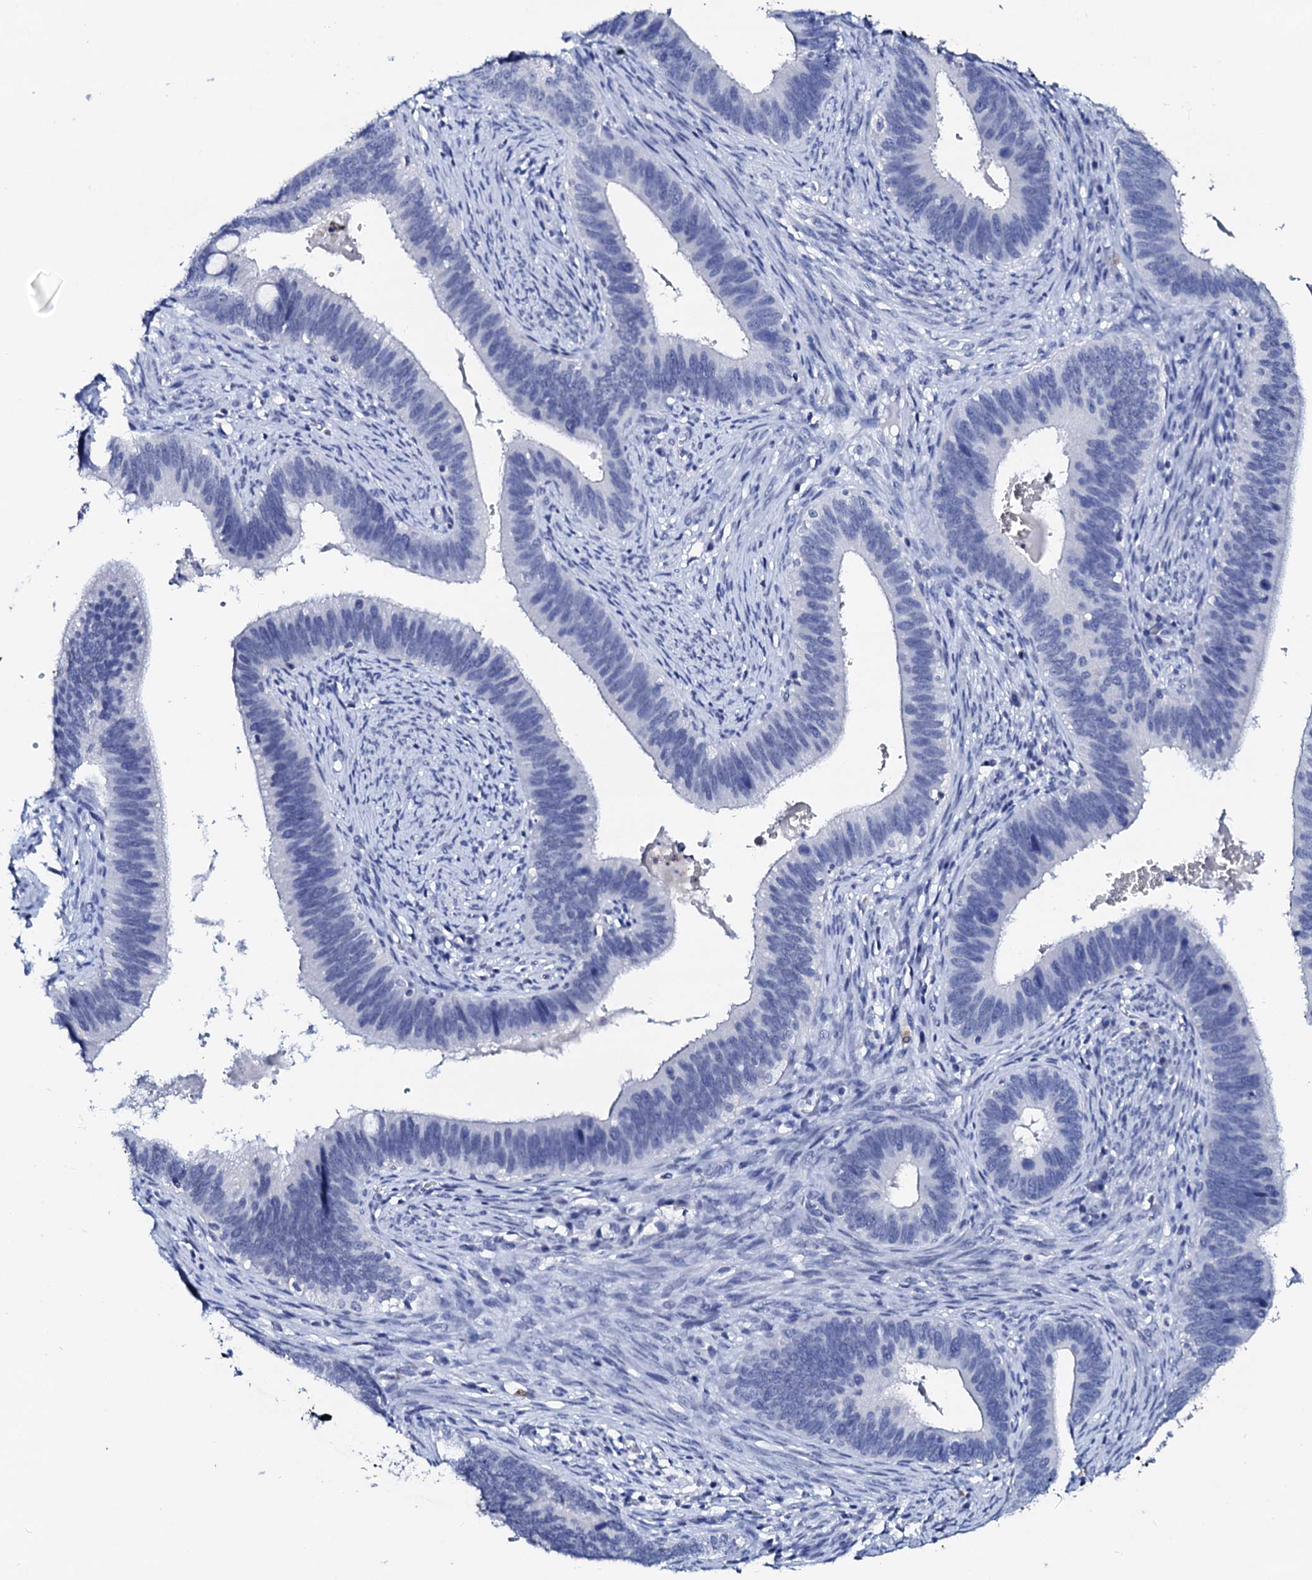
{"staining": {"intensity": "negative", "quantity": "none", "location": "none"}, "tissue": "cervical cancer", "cell_type": "Tumor cells", "image_type": "cancer", "snomed": [{"axis": "morphology", "description": "Adenocarcinoma, NOS"}, {"axis": "topography", "description": "Cervix"}], "caption": "Protein analysis of cervical cancer exhibits no significant expression in tumor cells.", "gene": "SPATA19", "patient": {"sex": "female", "age": 42}}